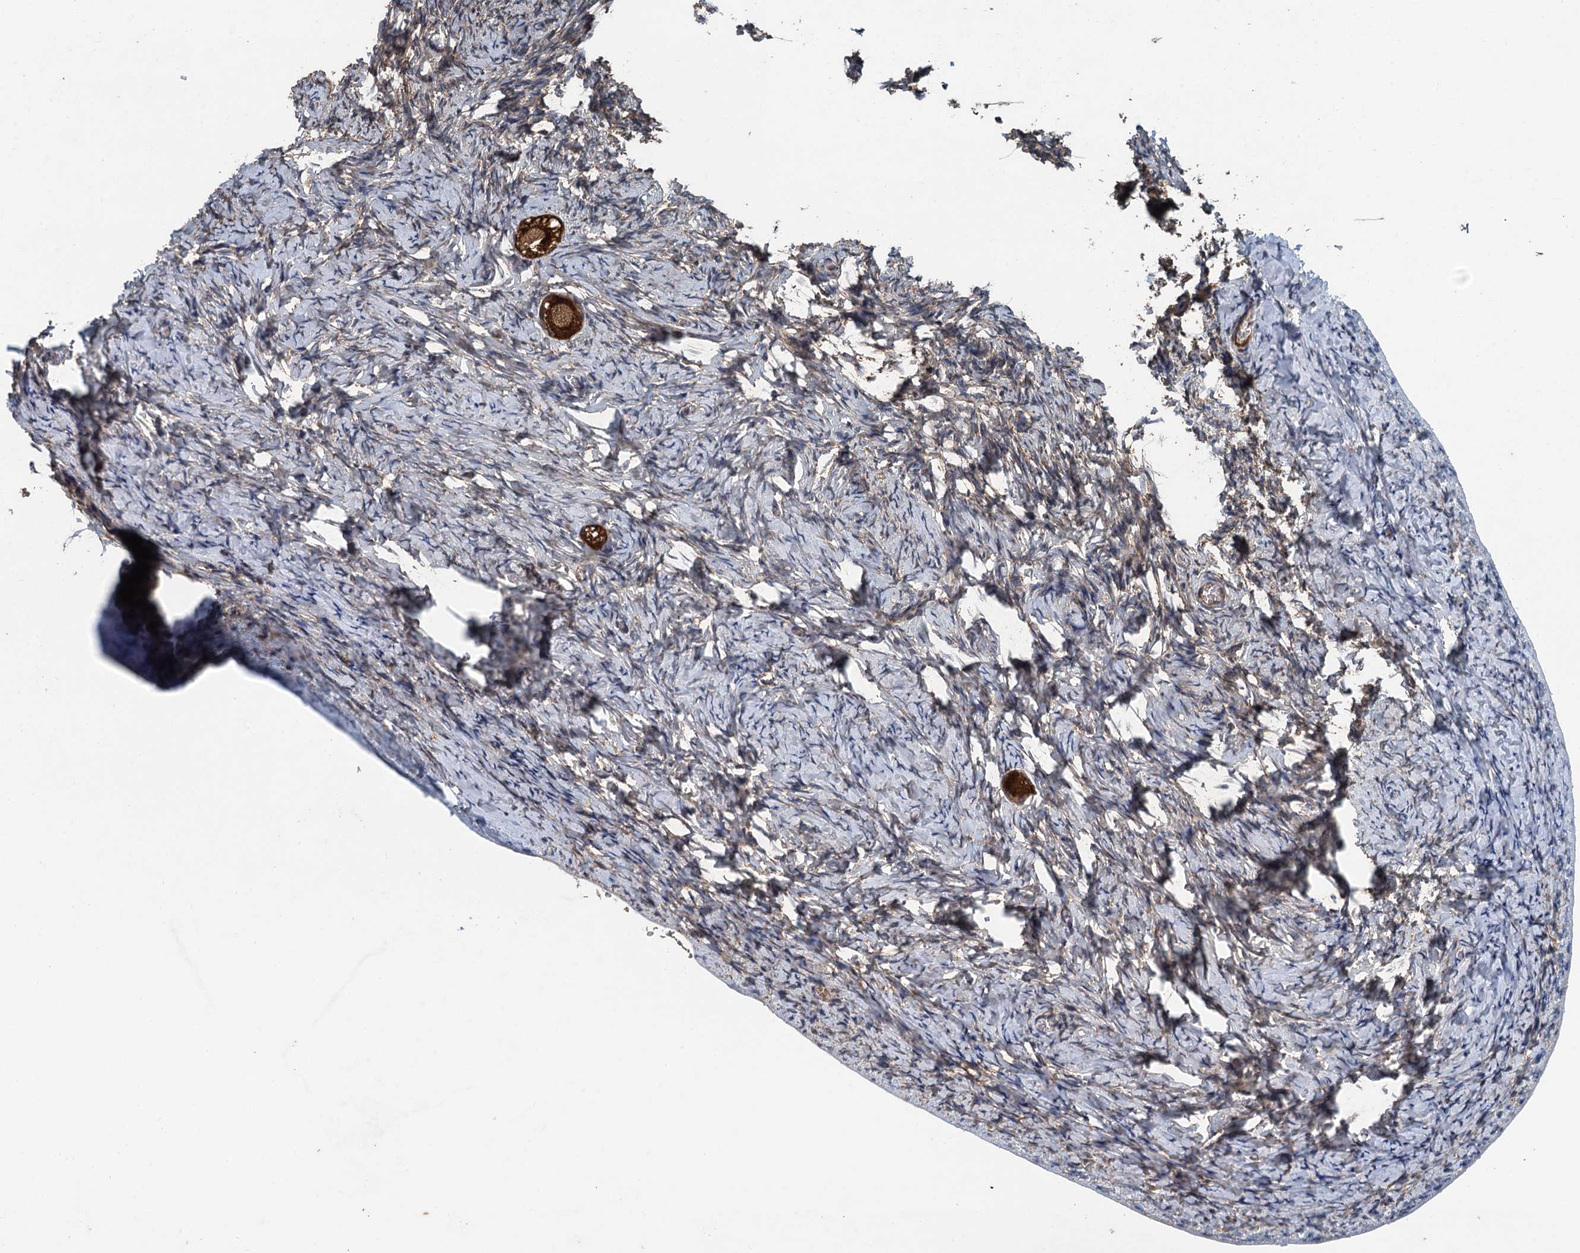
{"staining": {"intensity": "strong", "quantity": ">75%", "location": "cytoplasmic/membranous"}, "tissue": "ovary", "cell_type": "Follicle cells", "image_type": "normal", "snomed": [{"axis": "morphology", "description": "Normal tissue, NOS"}, {"axis": "topography", "description": "Ovary"}], "caption": "Approximately >75% of follicle cells in benign ovary reveal strong cytoplasmic/membranous protein positivity as visualized by brown immunohistochemical staining.", "gene": "BORCS5", "patient": {"sex": "female", "age": 27}}